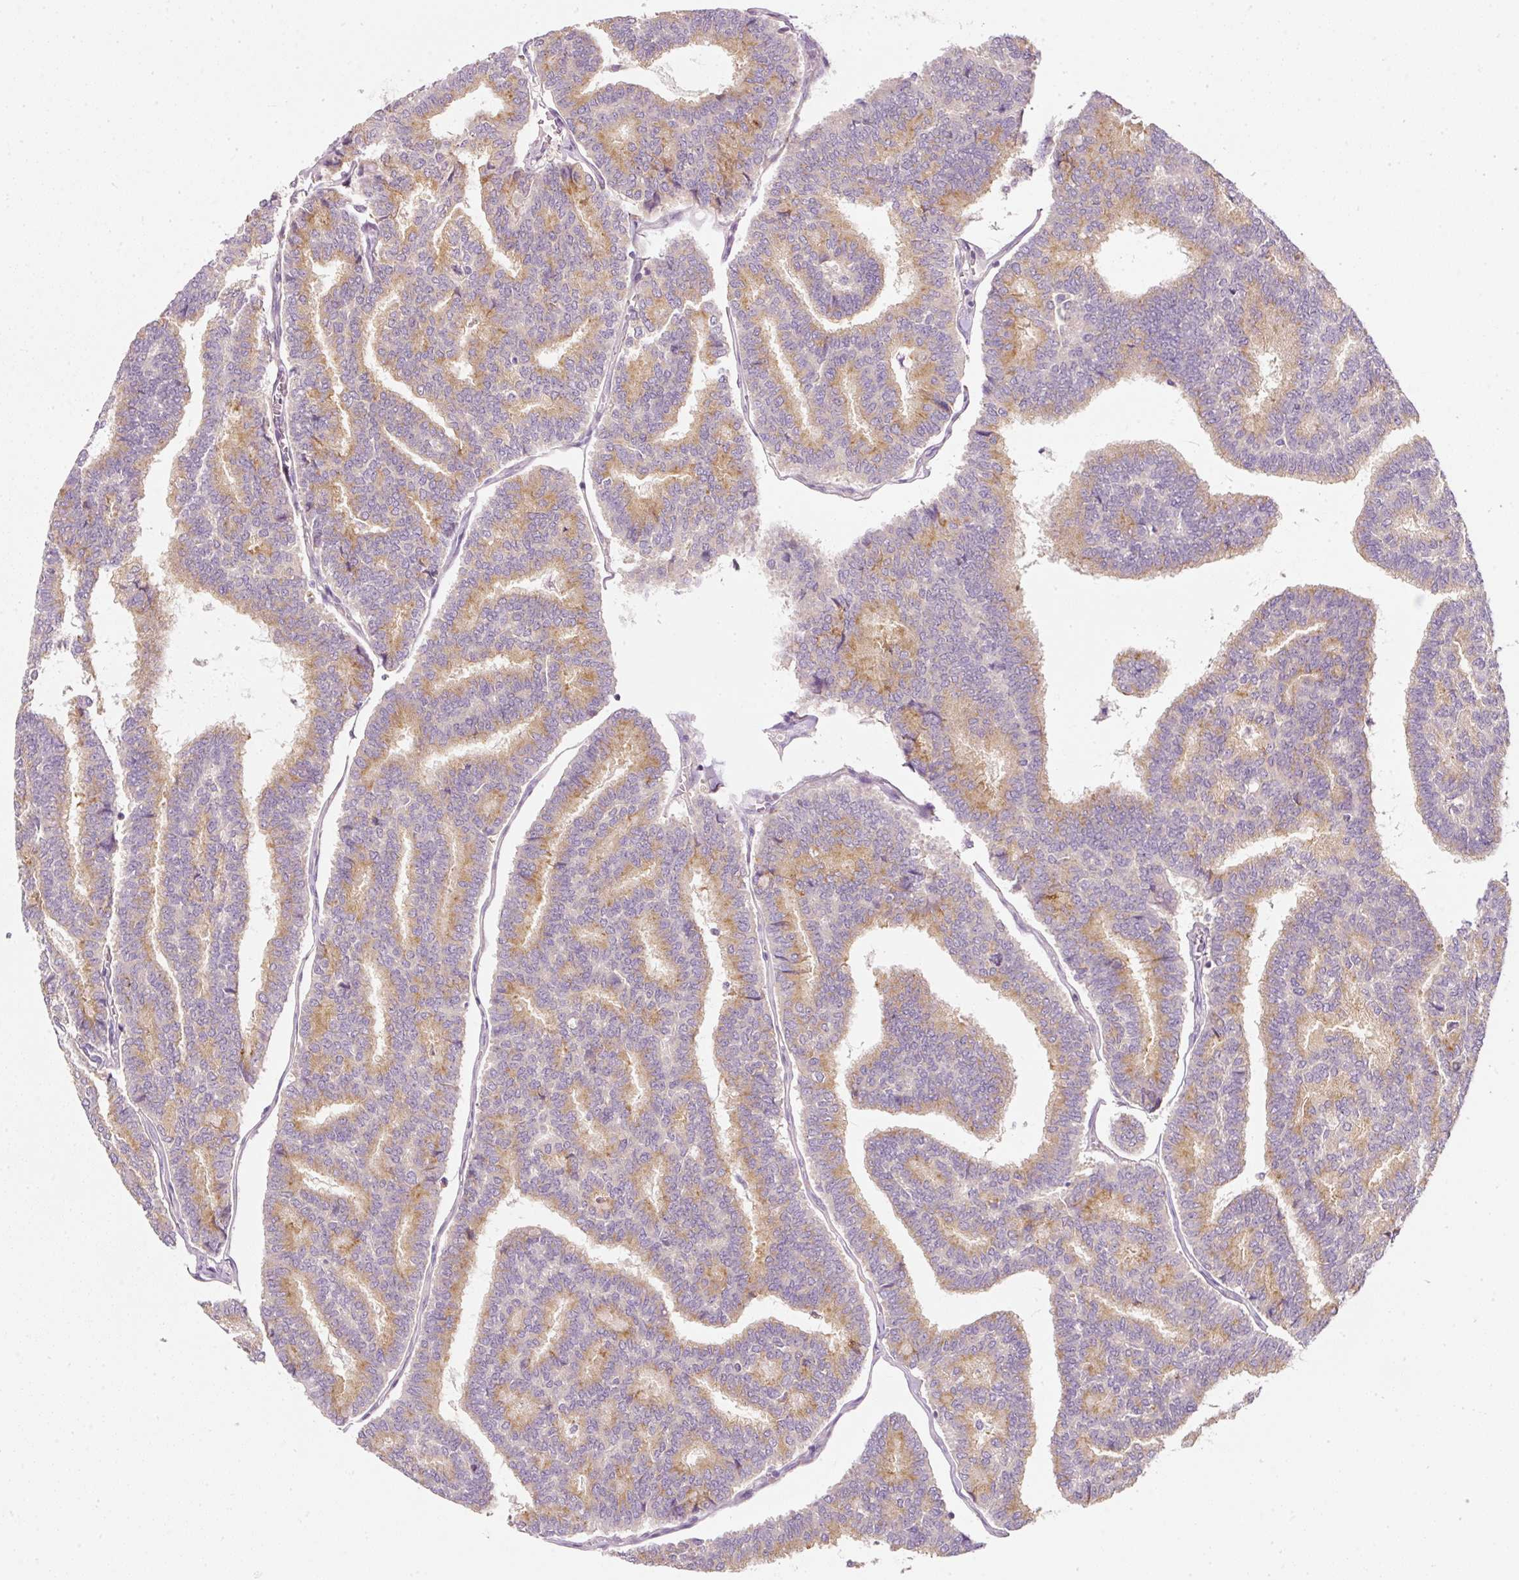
{"staining": {"intensity": "moderate", "quantity": ">75%", "location": "cytoplasmic/membranous"}, "tissue": "thyroid cancer", "cell_type": "Tumor cells", "image_type": "cancer", "snomed": [{"axis": "morphology", "description": "Papillary adenocarcinoma, NOS"}, {"axis": "topography", "description": "Thyroid gland"}], "caption": "A brown stain labels moderate cytoplasmic/membranous expression of a protein in human thyroid cancer (papillary adenocarcinoma) tumor cells.", "gene": "RNF167", "patient": {"sex": "female", "age": 35}}